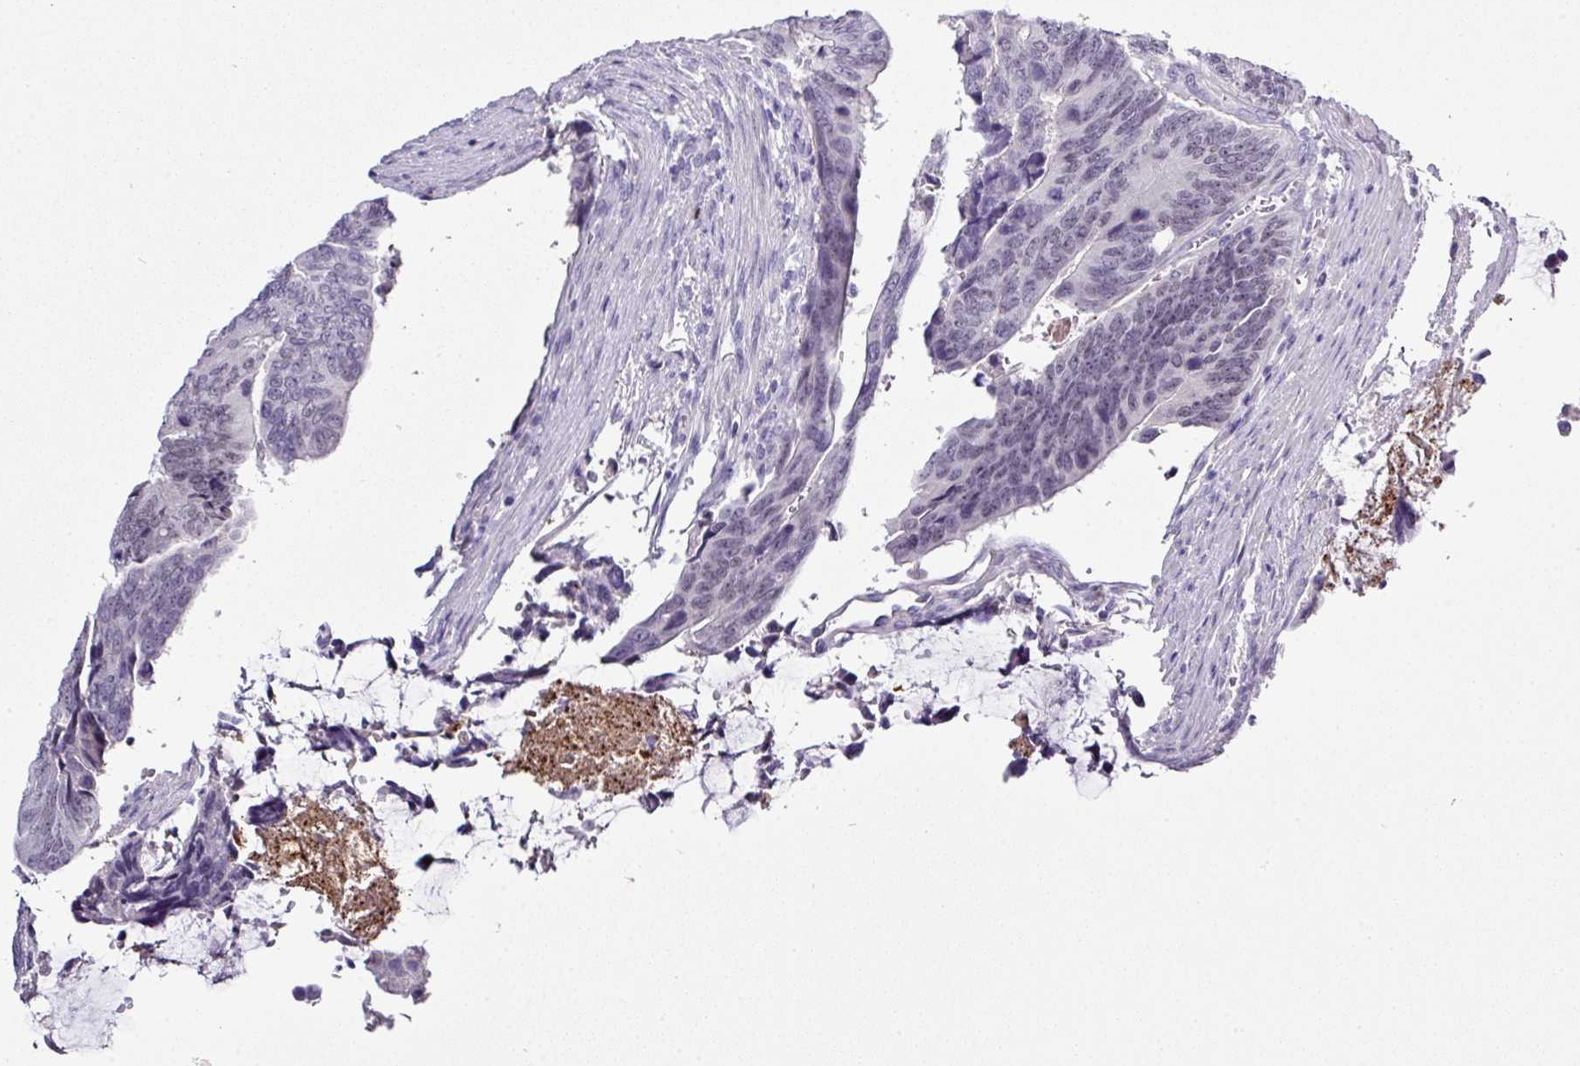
{"staining": {"intensity": "negative", "quantity": "none", "location": "none"}, "tissue": "colorectal cancer", "cell_type": "Tumor cells", "image_type": "cancer", "snomed": [{"axis": "morphology", "description": "Adenocarcinoma, NOS"}, {"axis": "topography", "description": "Colon"}], "caption": "Tumor cells show no significant staining in colorectal adenocarcinoma.", "gene": "BCL11A", "patient": {"sex": "male", "age": 87}}